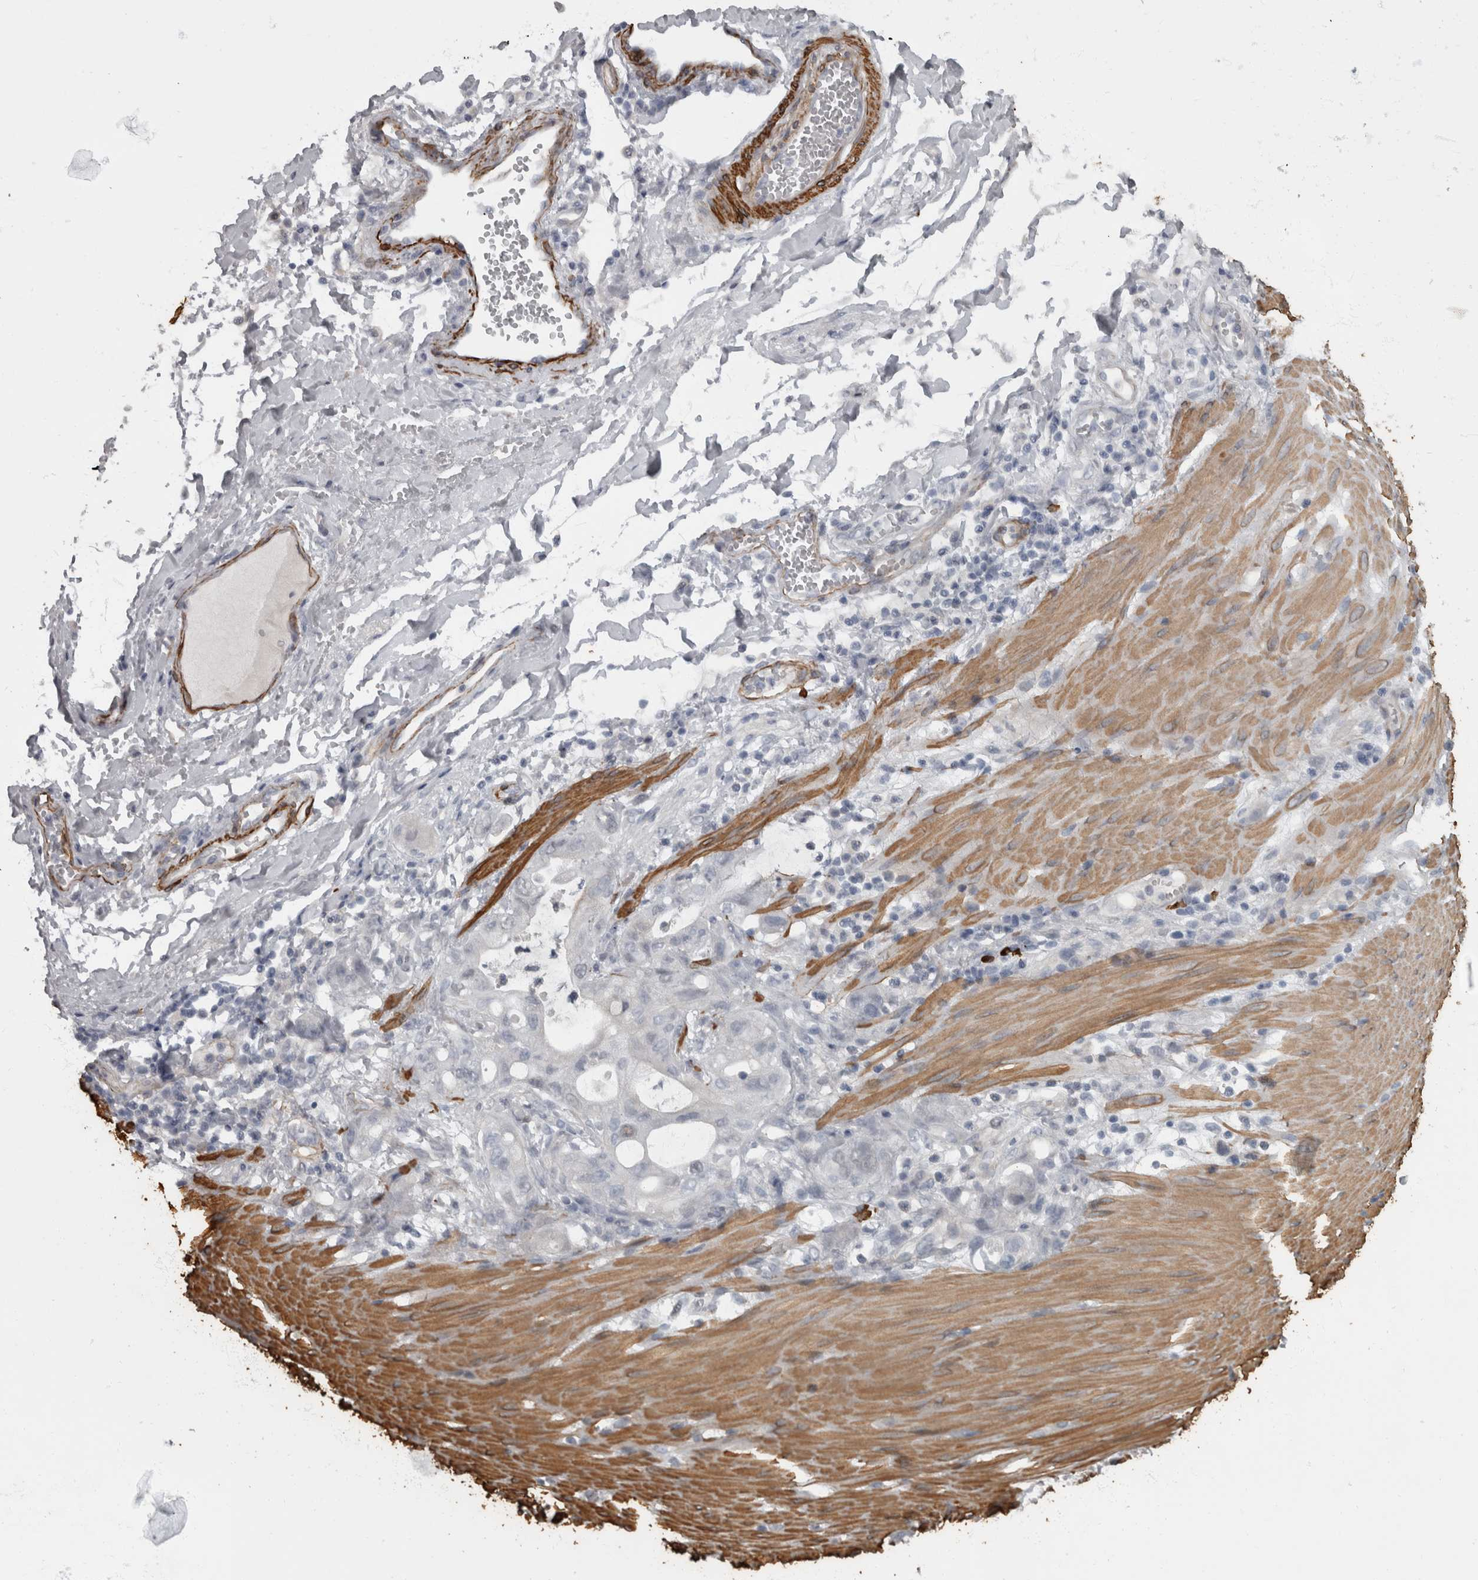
{"staining": {"intensity": "negative", "quantity": "none", "location": "none"}, "tissue": "stomach cancer", "cell_type": "Tumor cells", "image_type": "cancer", "snomed": [{"axis": "morphology", "description": "Adenocarcinoma, NOS"}, {"axis": "topography", "description": "Stomach"}, {"axis": "topography", "description": "Stomach, lower"}], "caption": "There is no significant staining in tumor cells of adenocarcinoma (stomach). Nuclei are stained in blue.", "gene": "MASTL", "patient": {"sex": "female", "age": 48}}